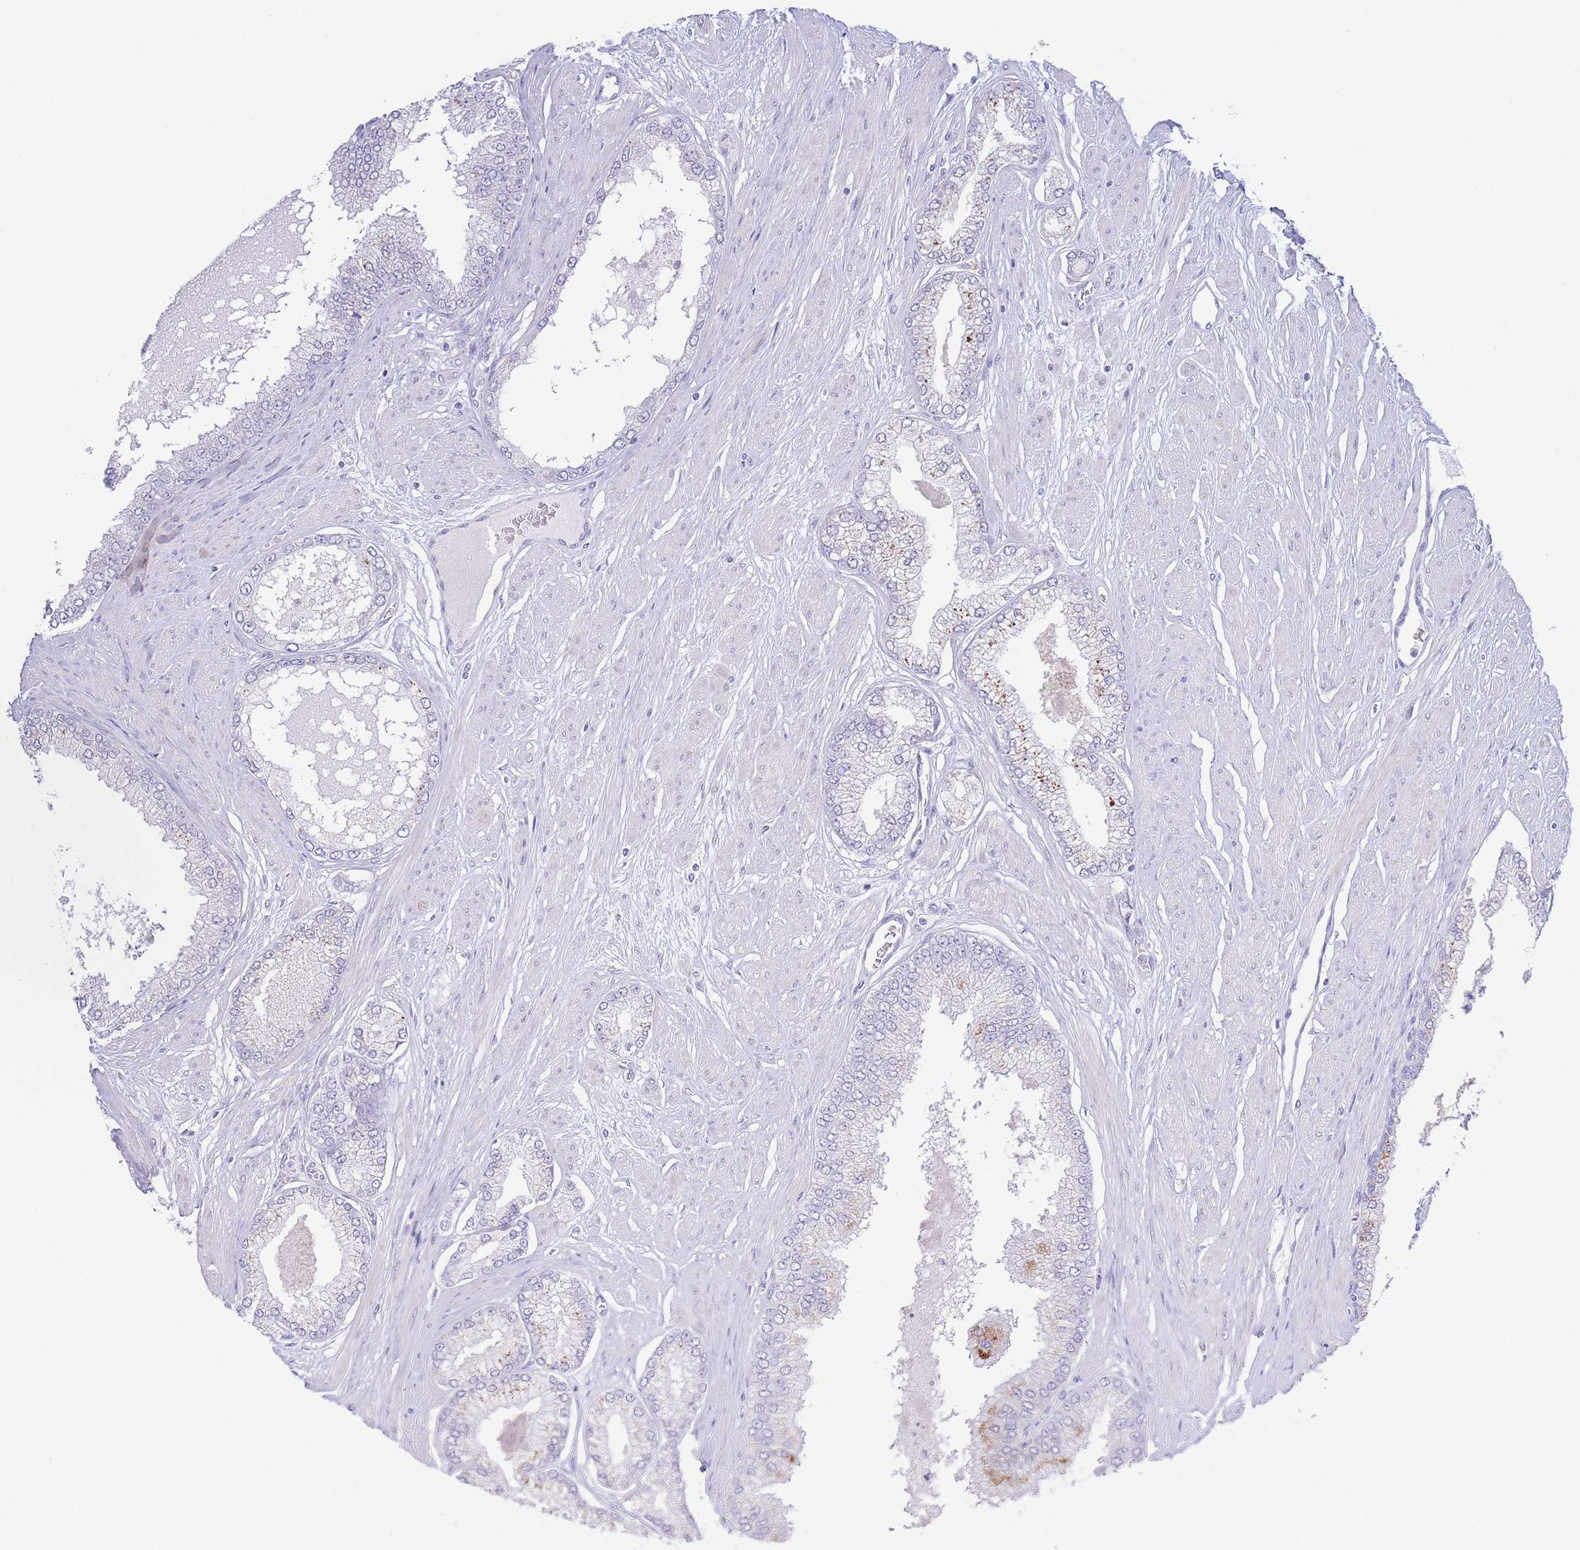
{"staining": {"intensity": "negative", "quantity": "none", "location": "none"}, "tissue": "prostate cancer", "cell_type": "Tumor cells", "image_type": "cancer", "snomed": [{"axis": "morphology", "description": "Adenocarcinoma, Low grade"}, {"axis": "topography", "description": "Prostate"}], "caption": "A histopathology image of prostate cancer (adenocarcinoma (low-grade)) stained for a protein displays no brown staining in tumor cells.", "gene": "PKLR", "patient": {"sex": "male", "age": 55}}